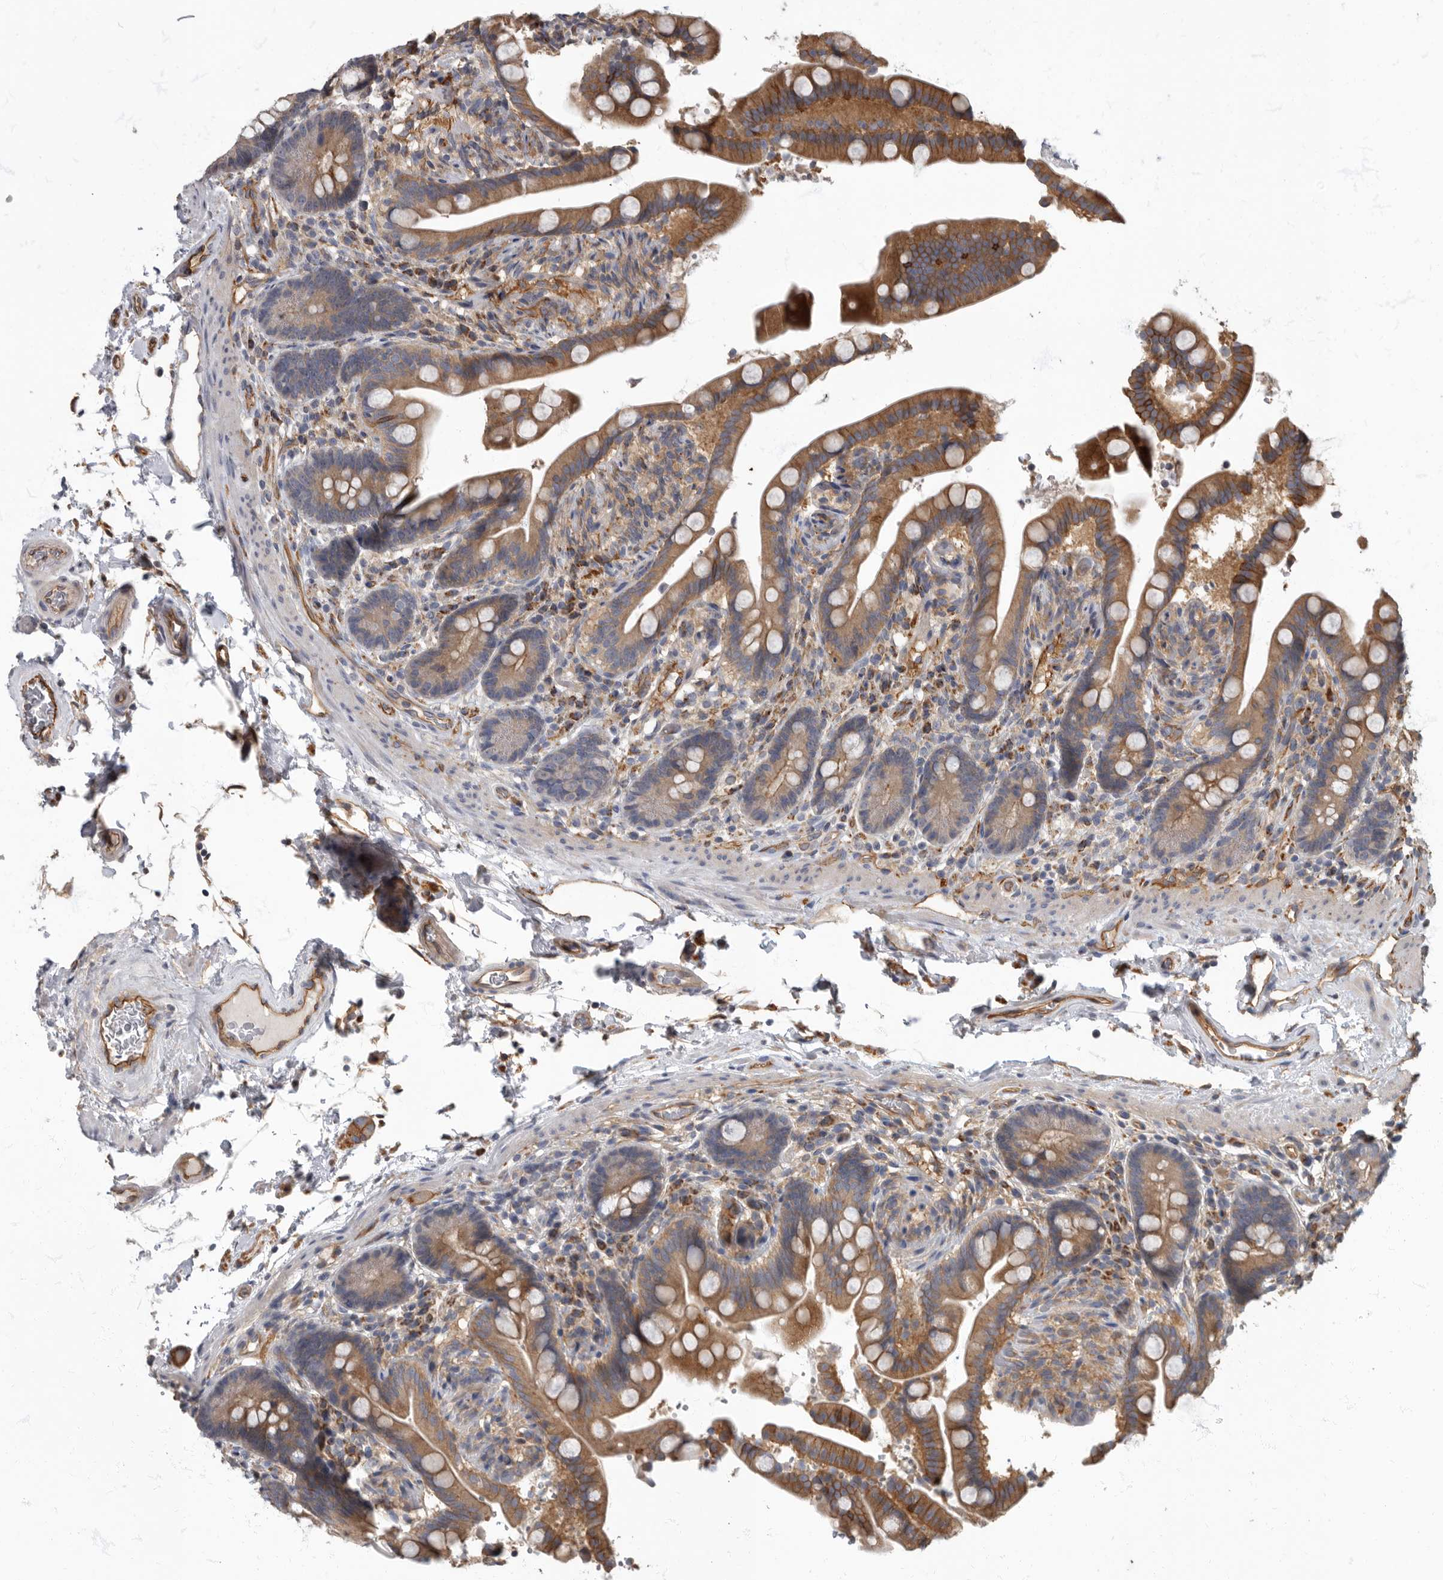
{"staining": {"intensity": "moderate", "quantity": ">75%", "location": "cytoplasmic/membranous"}, "tissue": "colon", "cell_type": "Endothelial cells", "image_type": "normal", "snomed": [{"axis": "morphology", "description": "Normal tissue, NOS"}, {"axis": "topography", "description": "Smooth muscle"}, {"axis": "topography", "description": "Colon"}], "caption": "This is an image of IHC staining of normal colon, which shows moderate positivity in the cytoplasmic/membranous of endothelial cells.", "gene": "PDK1", "patient": {"sex": "male", "age": 73}}